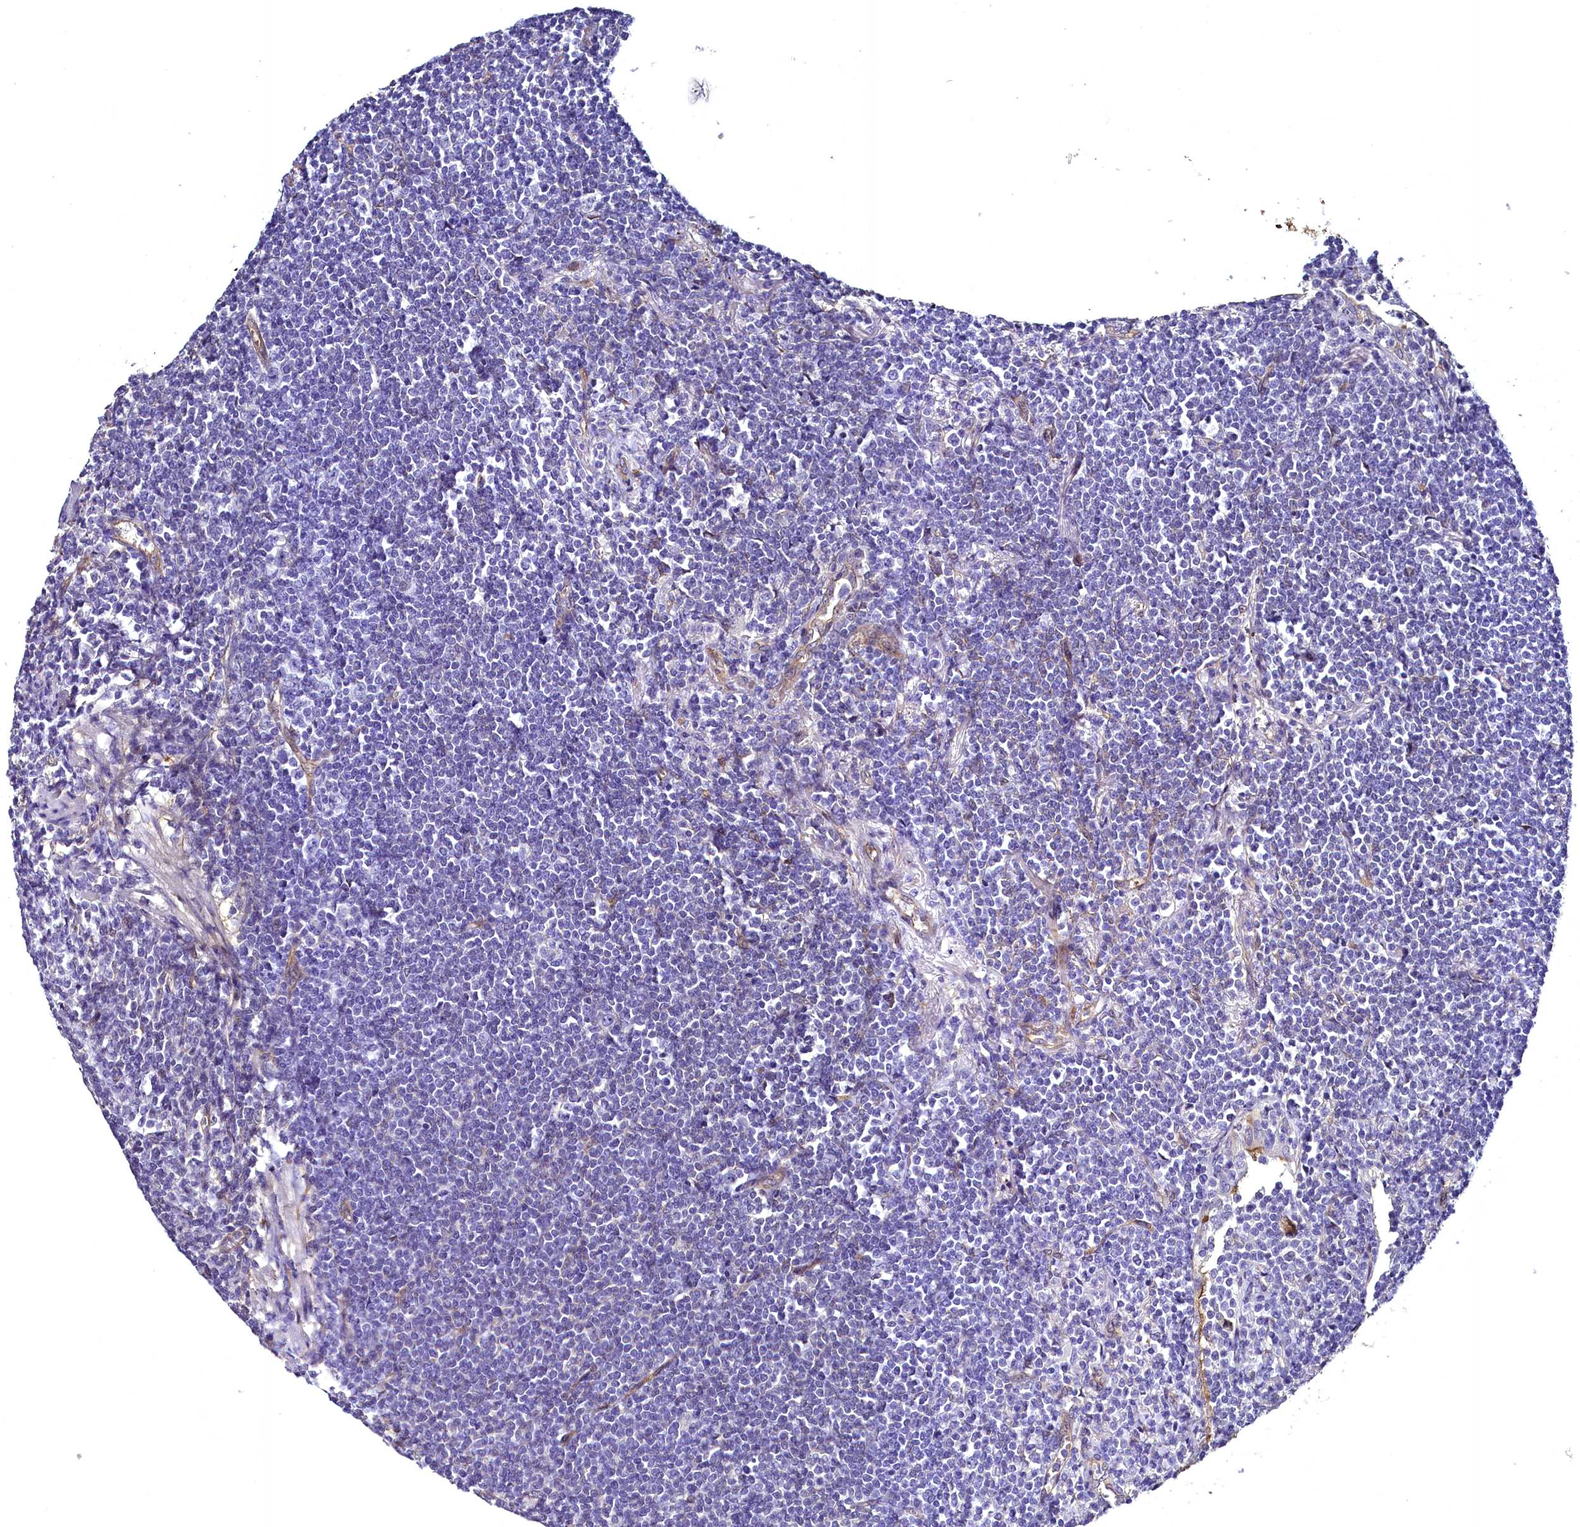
{"staining": {"intensity": "negative", "quantity": "none", "location": "none"}, "tissue": "lymphoma", "cell_type": "Tumor cells", "image_type": "cancer", "snomed": [{"axis": "morphology", "description": "Malignant lymphoma, non-Hodgkin's type, Low grade"}, {"axis": "topography", "description": "Lung"}], "caption": "There is no significant staining in tumor cells of malignant lymphoma, non-Hodgkin's type (low-grade).", "gene": "STXBP1", "patient": {"sex": "female", "age": 71}}